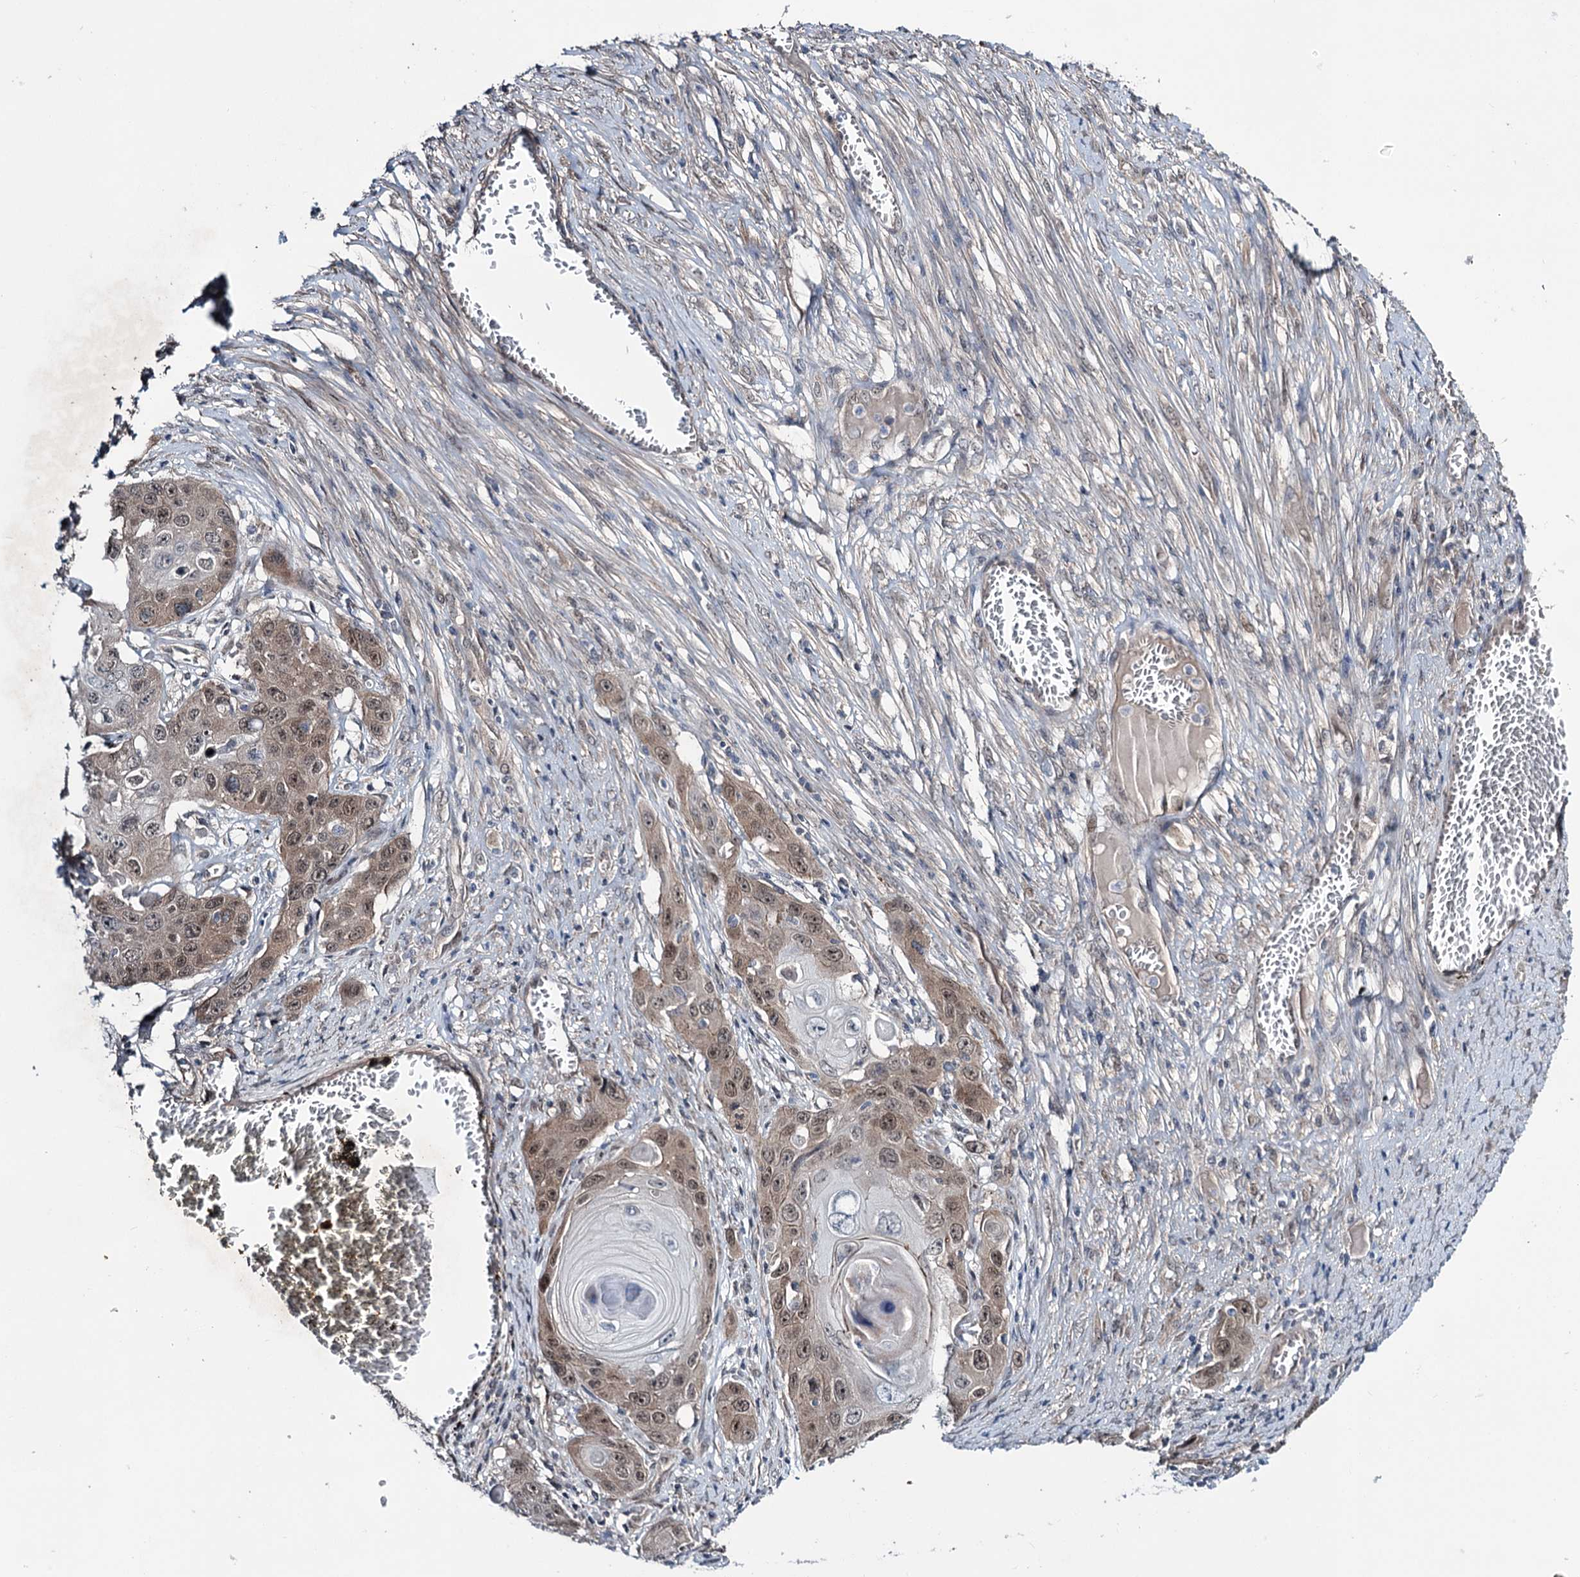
{"staining": {"intensity": "moderate", "quantity": ">75%", "location": "nuclear"}, "tissue": "skin cancer", "cell_type": "Tumor cells", "image_type": "cancer", "snomed": [{"axis": "morphology", "description": "Squamous cell carcinoma, NOS"}, {"axis": "topography", "description": "Skin"}], "caption": "Immunohistochemical staining of skin cancer exhibits moderate nuclear protein staining in approximately >75% of tumor cells. The protein is stained brown, and the nuclei are stained in blue (DAB (3,3'-diaminobenzidine) IHC with brightfield microscopy, high magnification).", "gene": "DCUN1D4", "patient": {"sex": "male", "age": 55}}